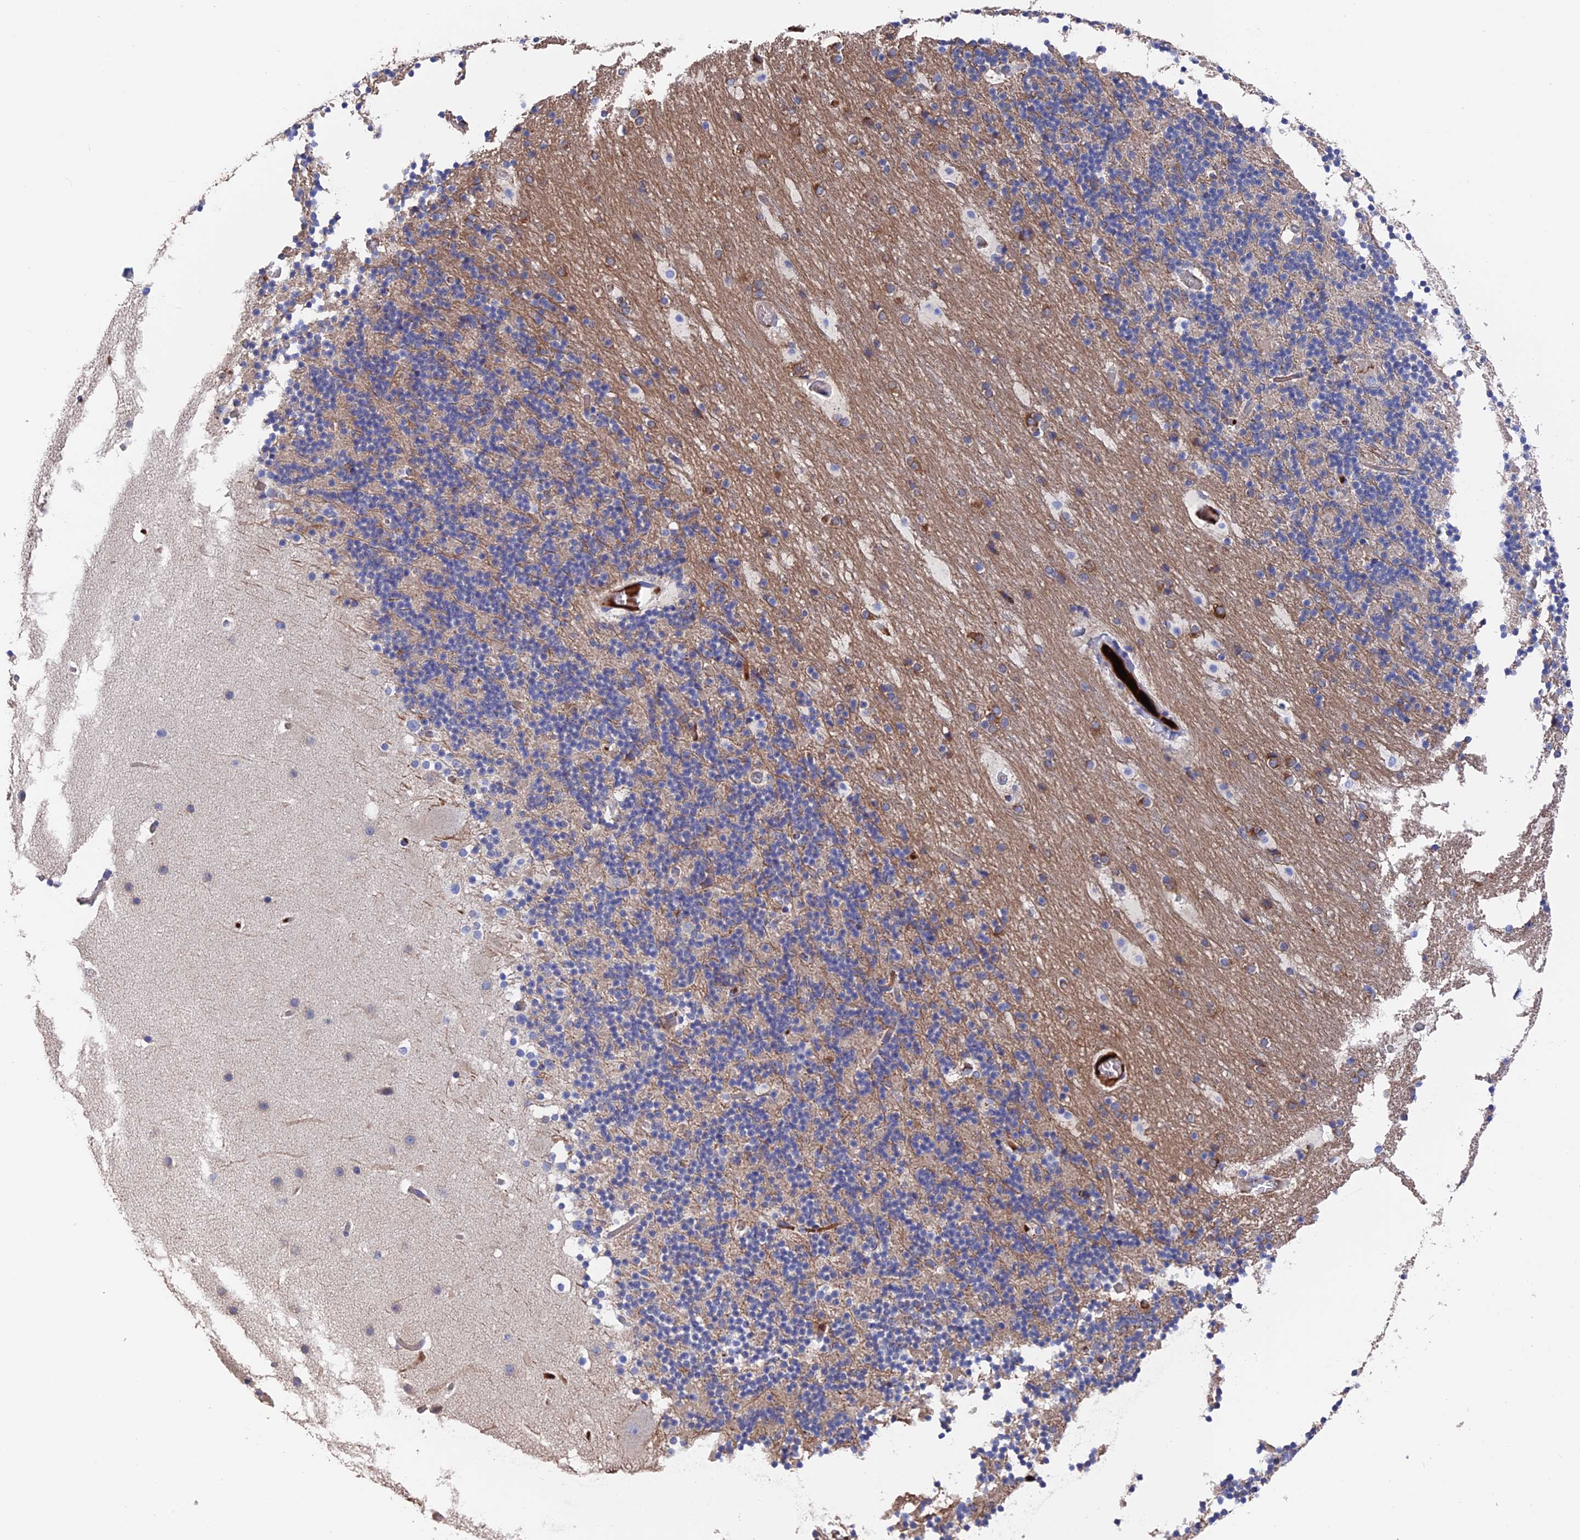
{"staining": {"intensity": "moderate", "quantity": "<25%", "location": "cytoplasmic/membranous"}, "tissue": "cerebellum", "cell_type": "Cells in granular layer", "image_type": "normal", "snomed": [{"axis": "morphology", "description": "Normal tissue, NOS"}, {"axis": "topography", "description": "Cerebellum"}], "caption": "The micrograph shows a brown stain indicating the presence of a protein in the cytoplasmic/membranous of cells in granular layer in cerebellum. Using DAB (brown) and hematoxylin (blue) stains, captured at high magnification using brightfield microscopy.", "gene": "HPF1", "patient": {"sex": "male", "age": 57}}